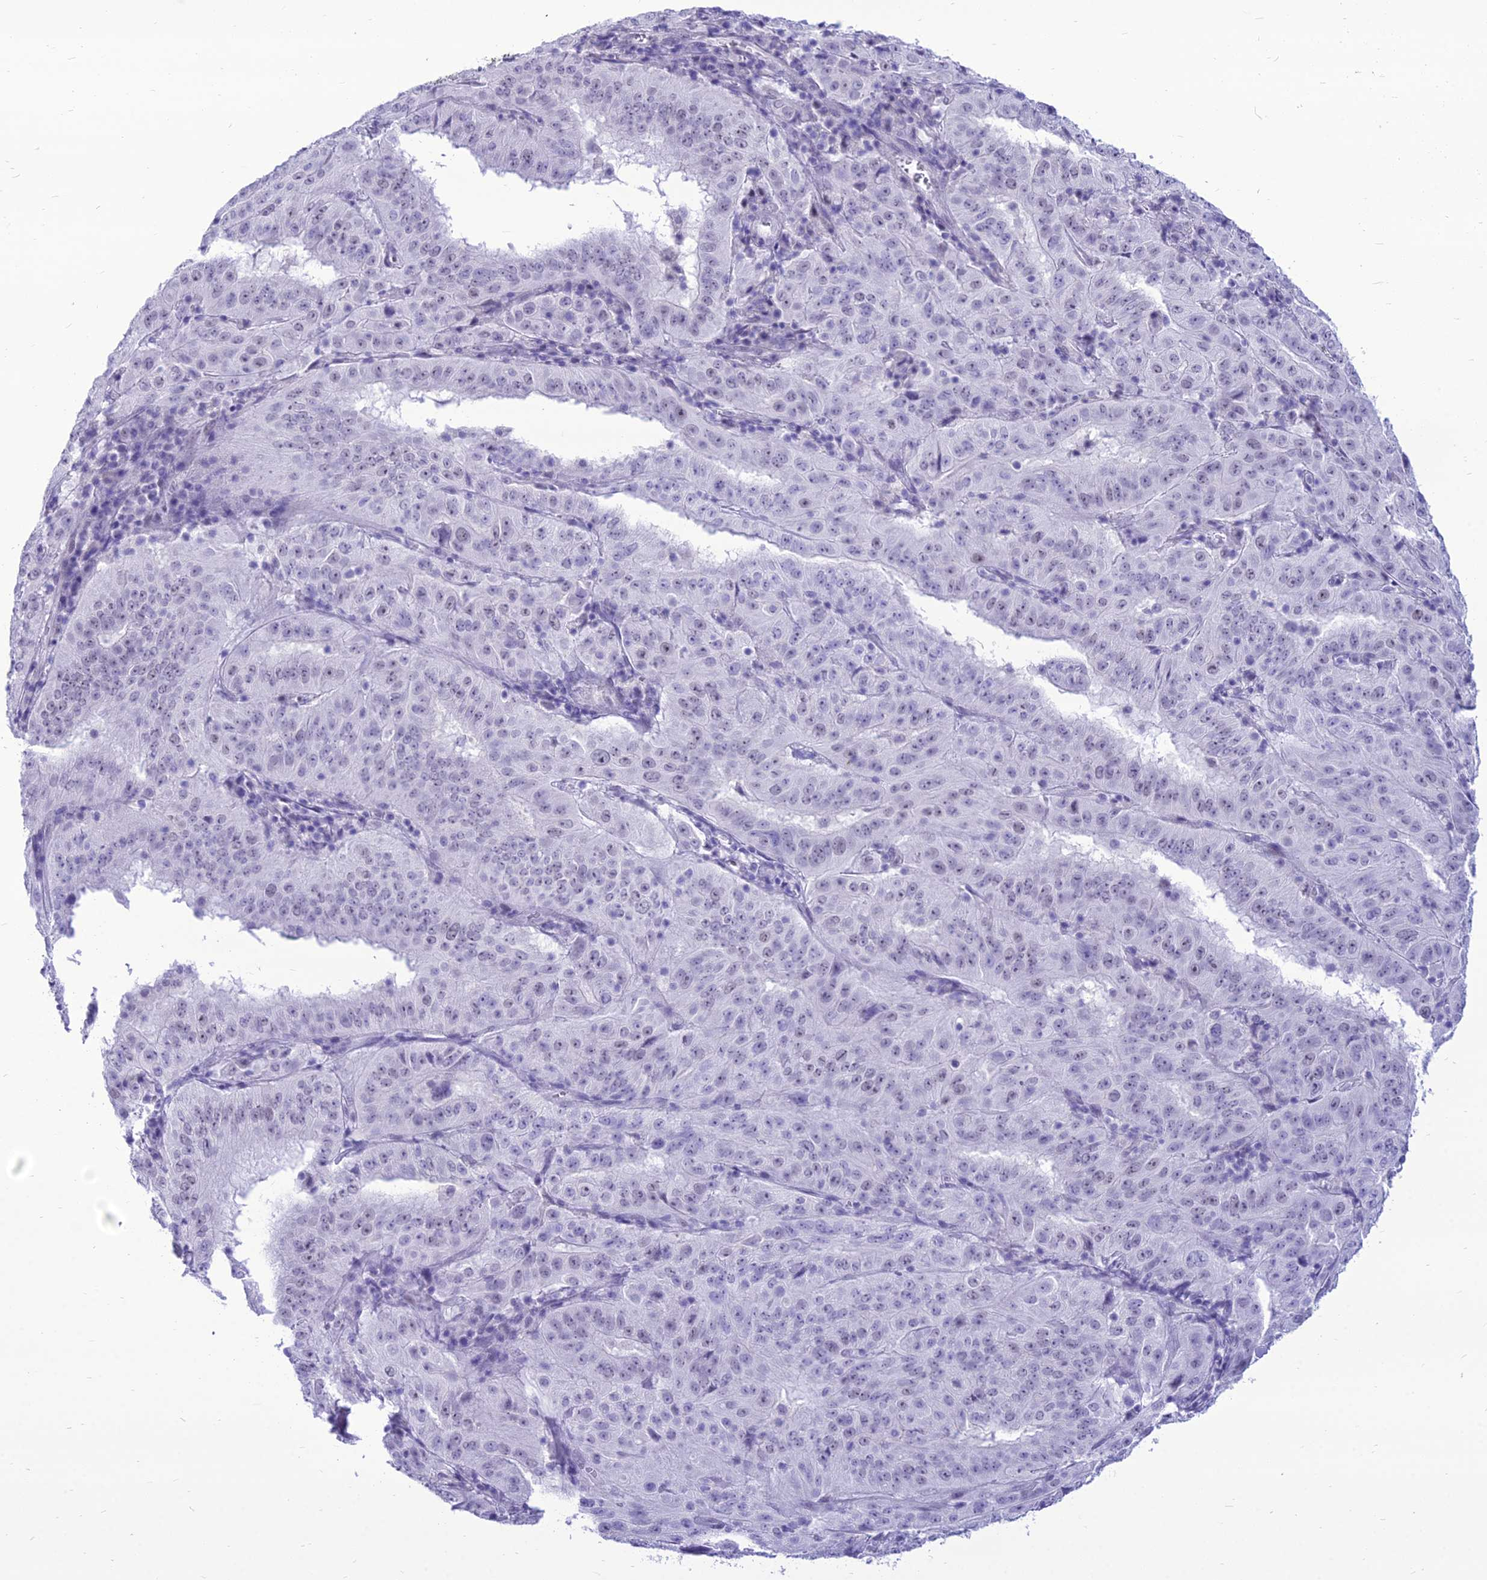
{"staining": {"intensity": "weak", "quantity": "<25%", "location": "nuclear"}, "tissue": "pancreatic cancer", "cell_type": "Tumor cells", "image_type": "cancer", "snomed": [{"axis": "morphology", "description": "Adenocarcinoma, NOS"}, {"axis": "topography", "description": "Pancreas"}], "caption": "The immunohistochemistry (IHC) photomicrograph has no significant expression in tumor cells of pancreatic cancer (adenocarcinoma) tissue. (DAB (3,3'-diaminobenzidine) IHC visualized using brightfield microscopy, high magnification).", "gene": "DHX40", "patient": {"sex": "male", "age": 63}}